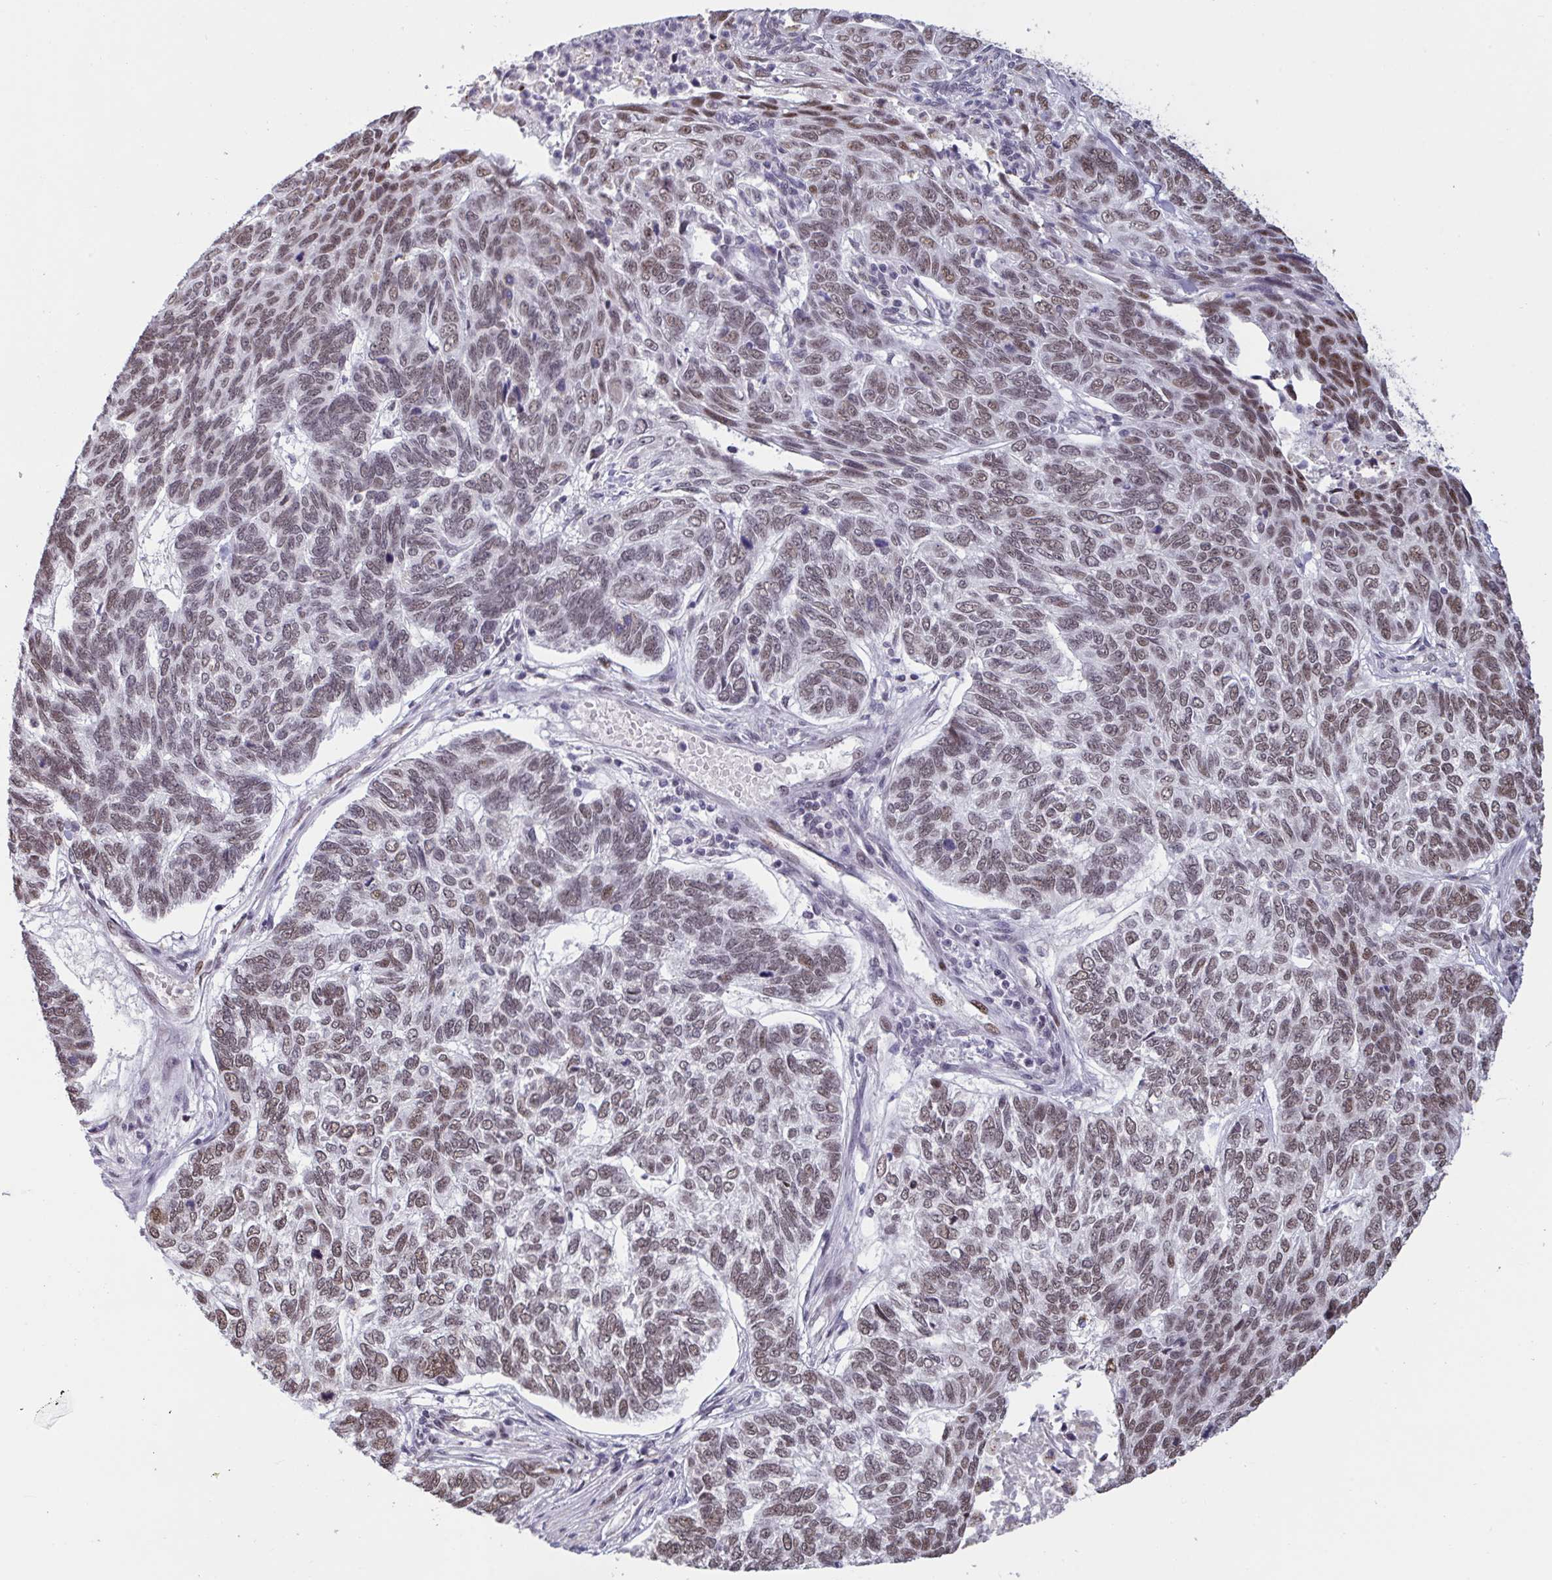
{"staining": {"intensity": "moderate", "quantity": "25%-75%", "location": "nuclear"}, "tissue": "skin cancer", "cell_type": "Tumor cells", "image_type": "cancer", "snomed": [{"axis": "morphology", "description": "Basal cell carcinoma"}, {"axis": "topography", "description": "Skin"}], "caption": "Skin cancer (basal cell carcinoma) was stained to show a protein in brown. There is medium levels of moderate nuclear positivity in about 25%-75% of tumor cells.", "gene": "CBFA2T2", "patient": {"sex": "female", "age": 65}}